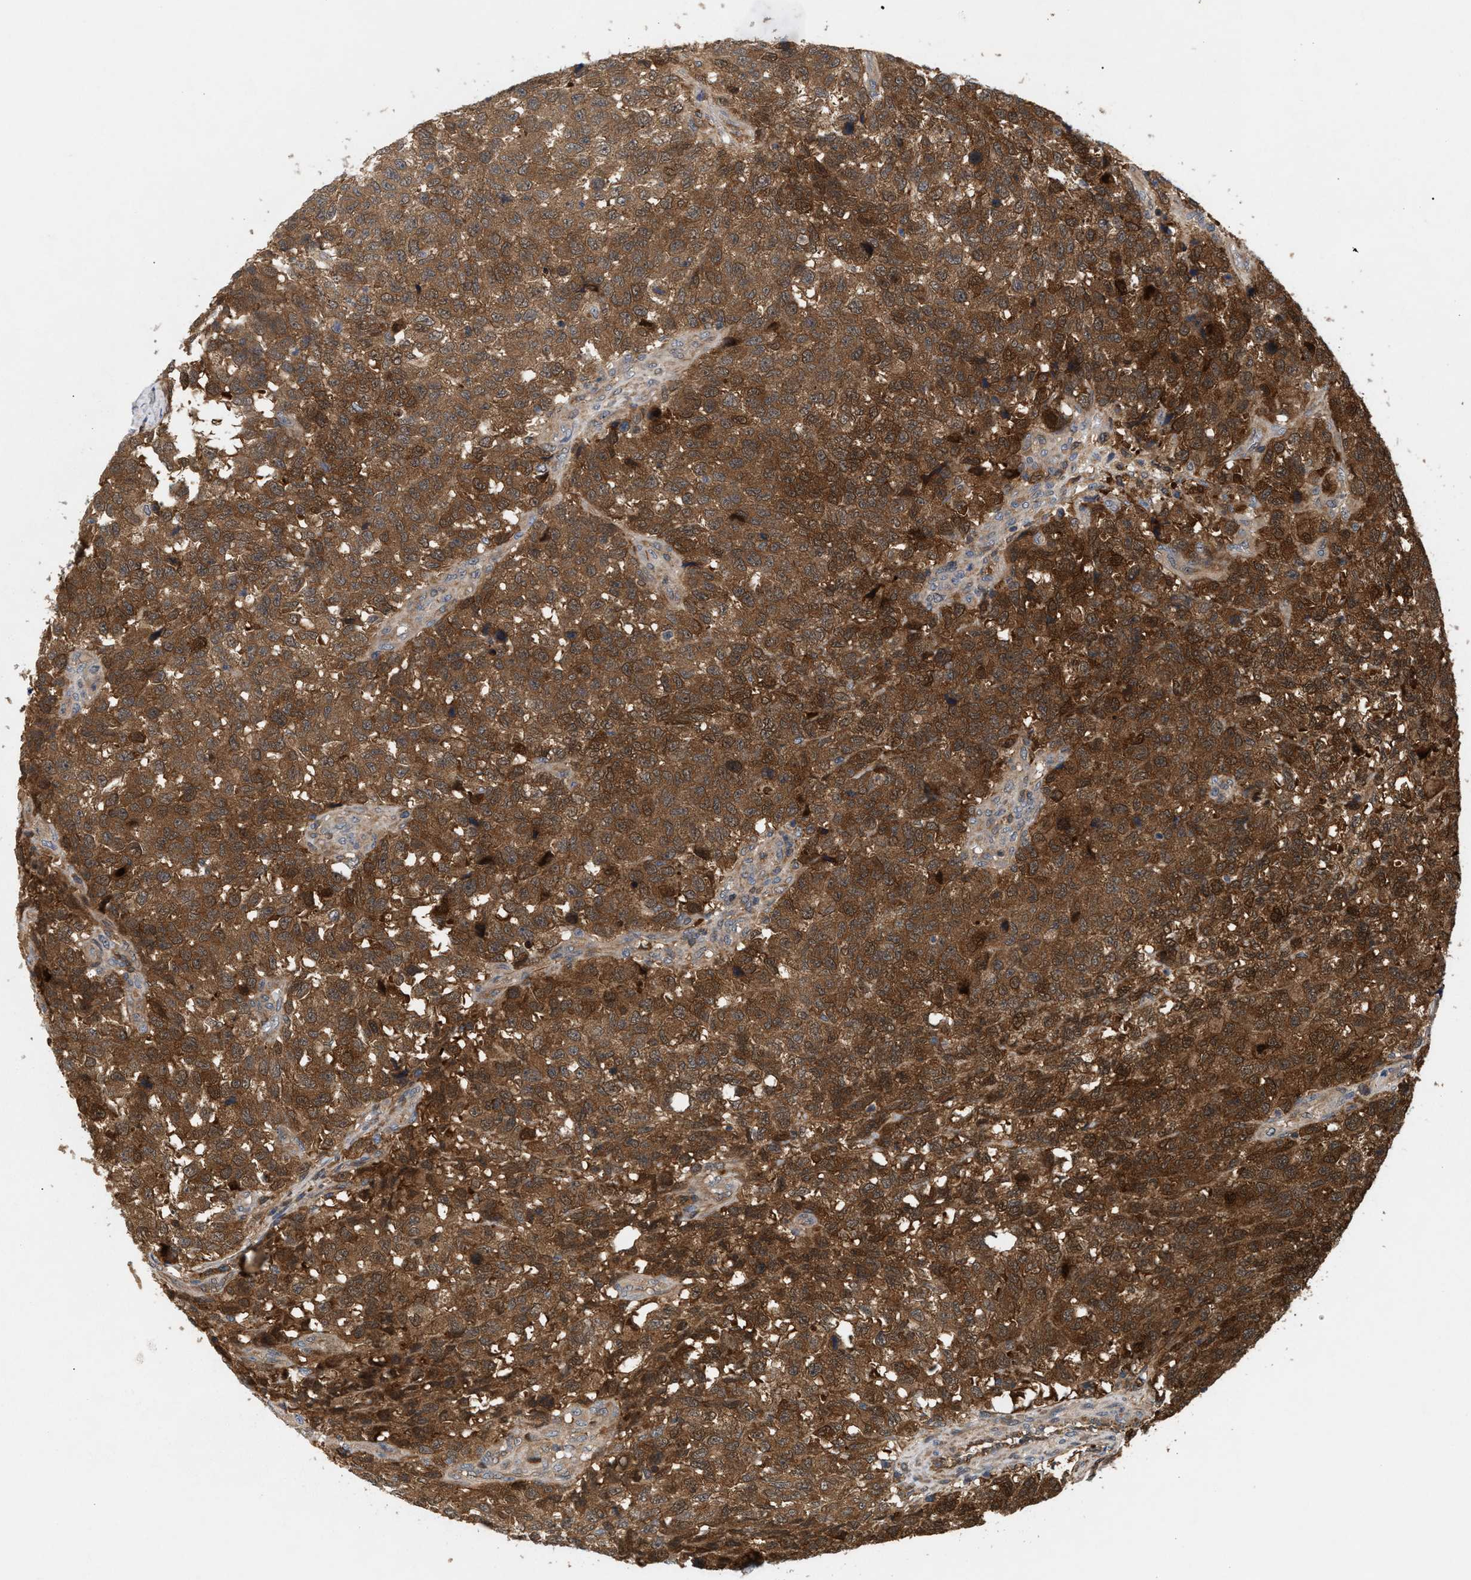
{"staining": {"intensity": "strong", "quantity": ">75%", "location": "cytoplasmic/membranous"}, "tissue": "testis cancer", "cell_type": "Tumor cells", "image_type": "cancer", "snomed": [{"axis": "morphology", "description": "Seminoma, NOS"}, {"axis": "topography", "description": "Testis"}], "caption": "A high-resolution image shows immunohistochemistry staining of testis cancer (seminoma), which demonstrates strong cytoplasmic/membranous positivity in approximately >75% of tumor cells. (IHC, brightfield microscopy, high magnification).", "gene": "GLOD4", "patient": {"sex": "male", "age": 59}}